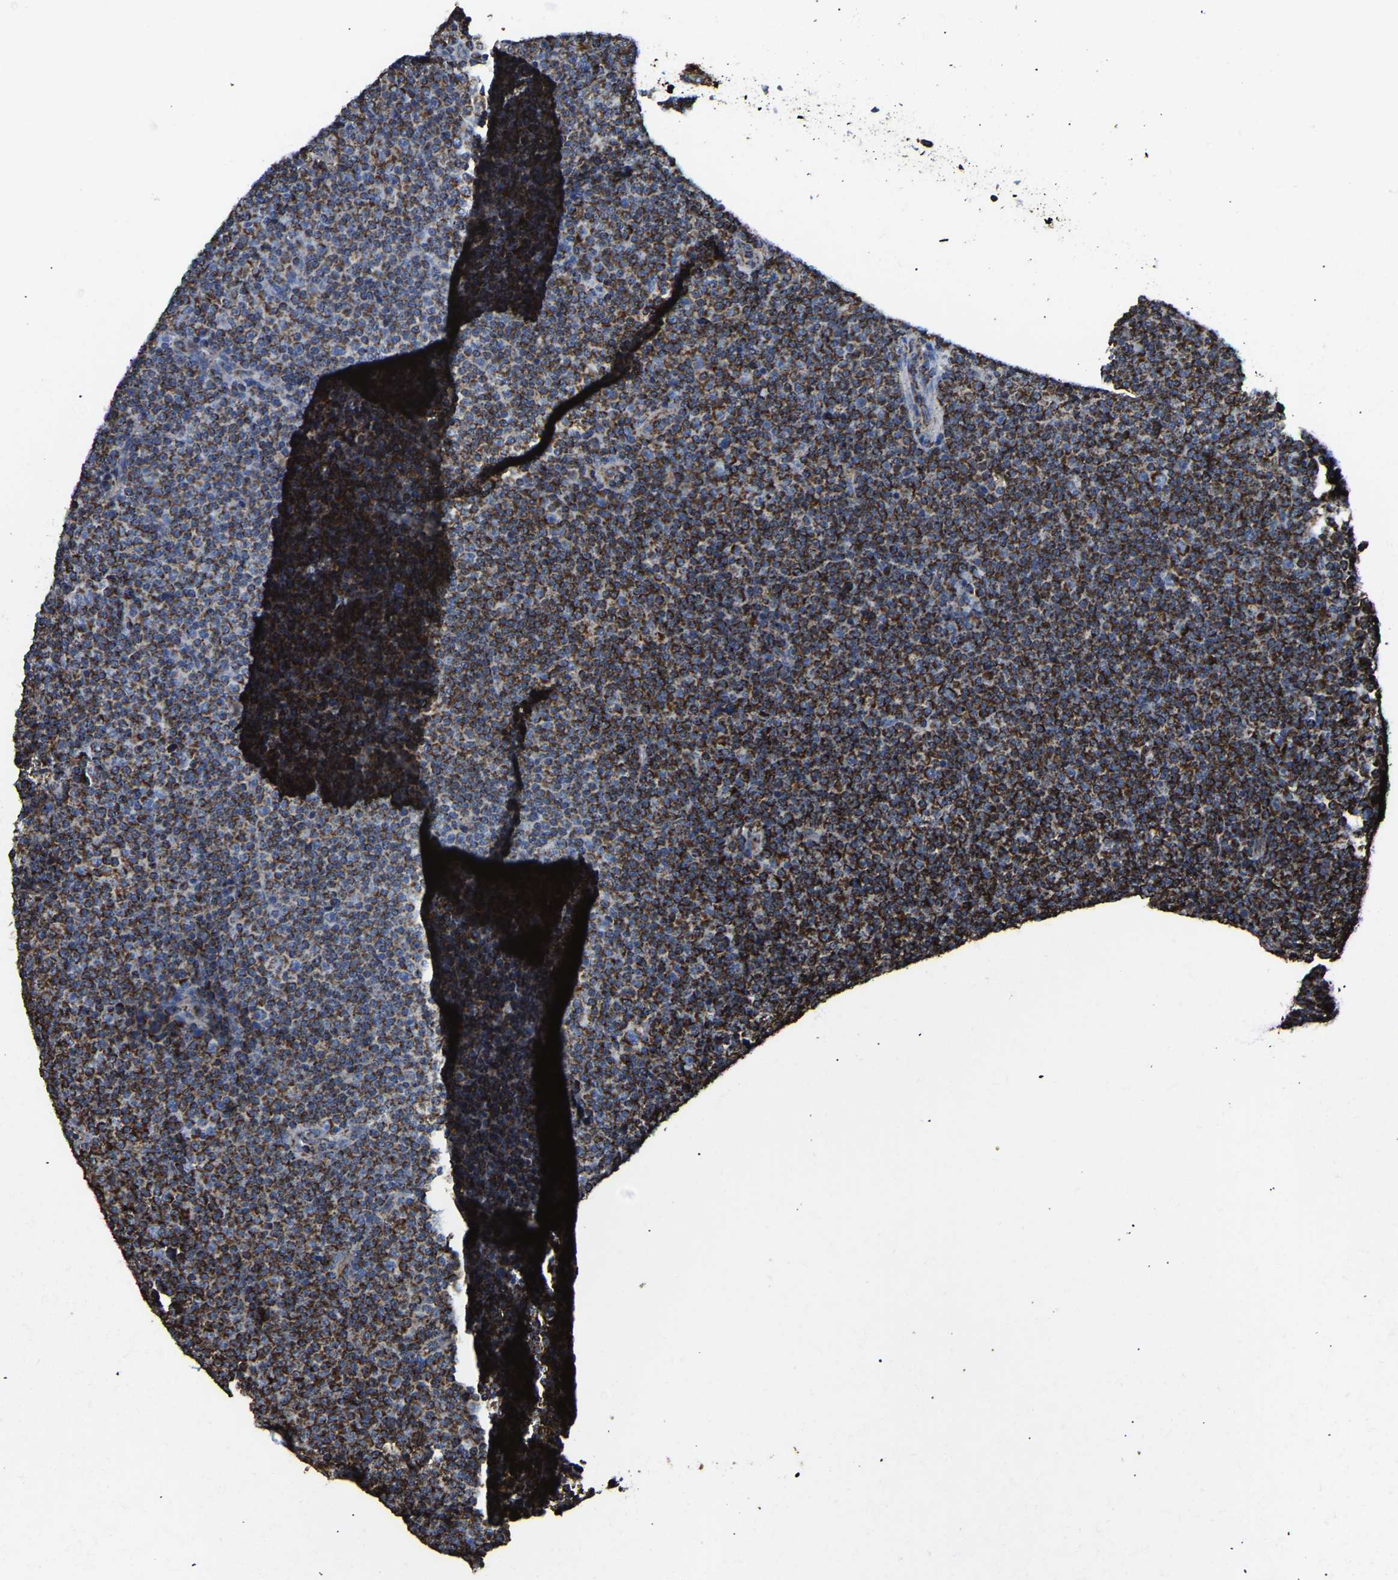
{"staining": {"intensity": "strong", "quantity": ">75%", "location": "cytoplasmic/membranous"}, "tissue": "lymphoma", "cell_type": "Tumor cells", "image_type": "cancer", "snomed": [{"axis": "morphology", "description": "Malignant lymphoma, non-Hodgkin's type, Low grade"}, {"axis": "topography", "description": "Lymph node"}], "caption": "Lymphoma stained with immunohistochemistry shows strong cytoplasmic/membranous positivity in approximately >75% of tumor cells. Immunohistochemistry (ihc) stains the protein in brown and the nuclei are stained blue.", "gene": "ETFA", "patient": {"sex": "female", "age": 67}}